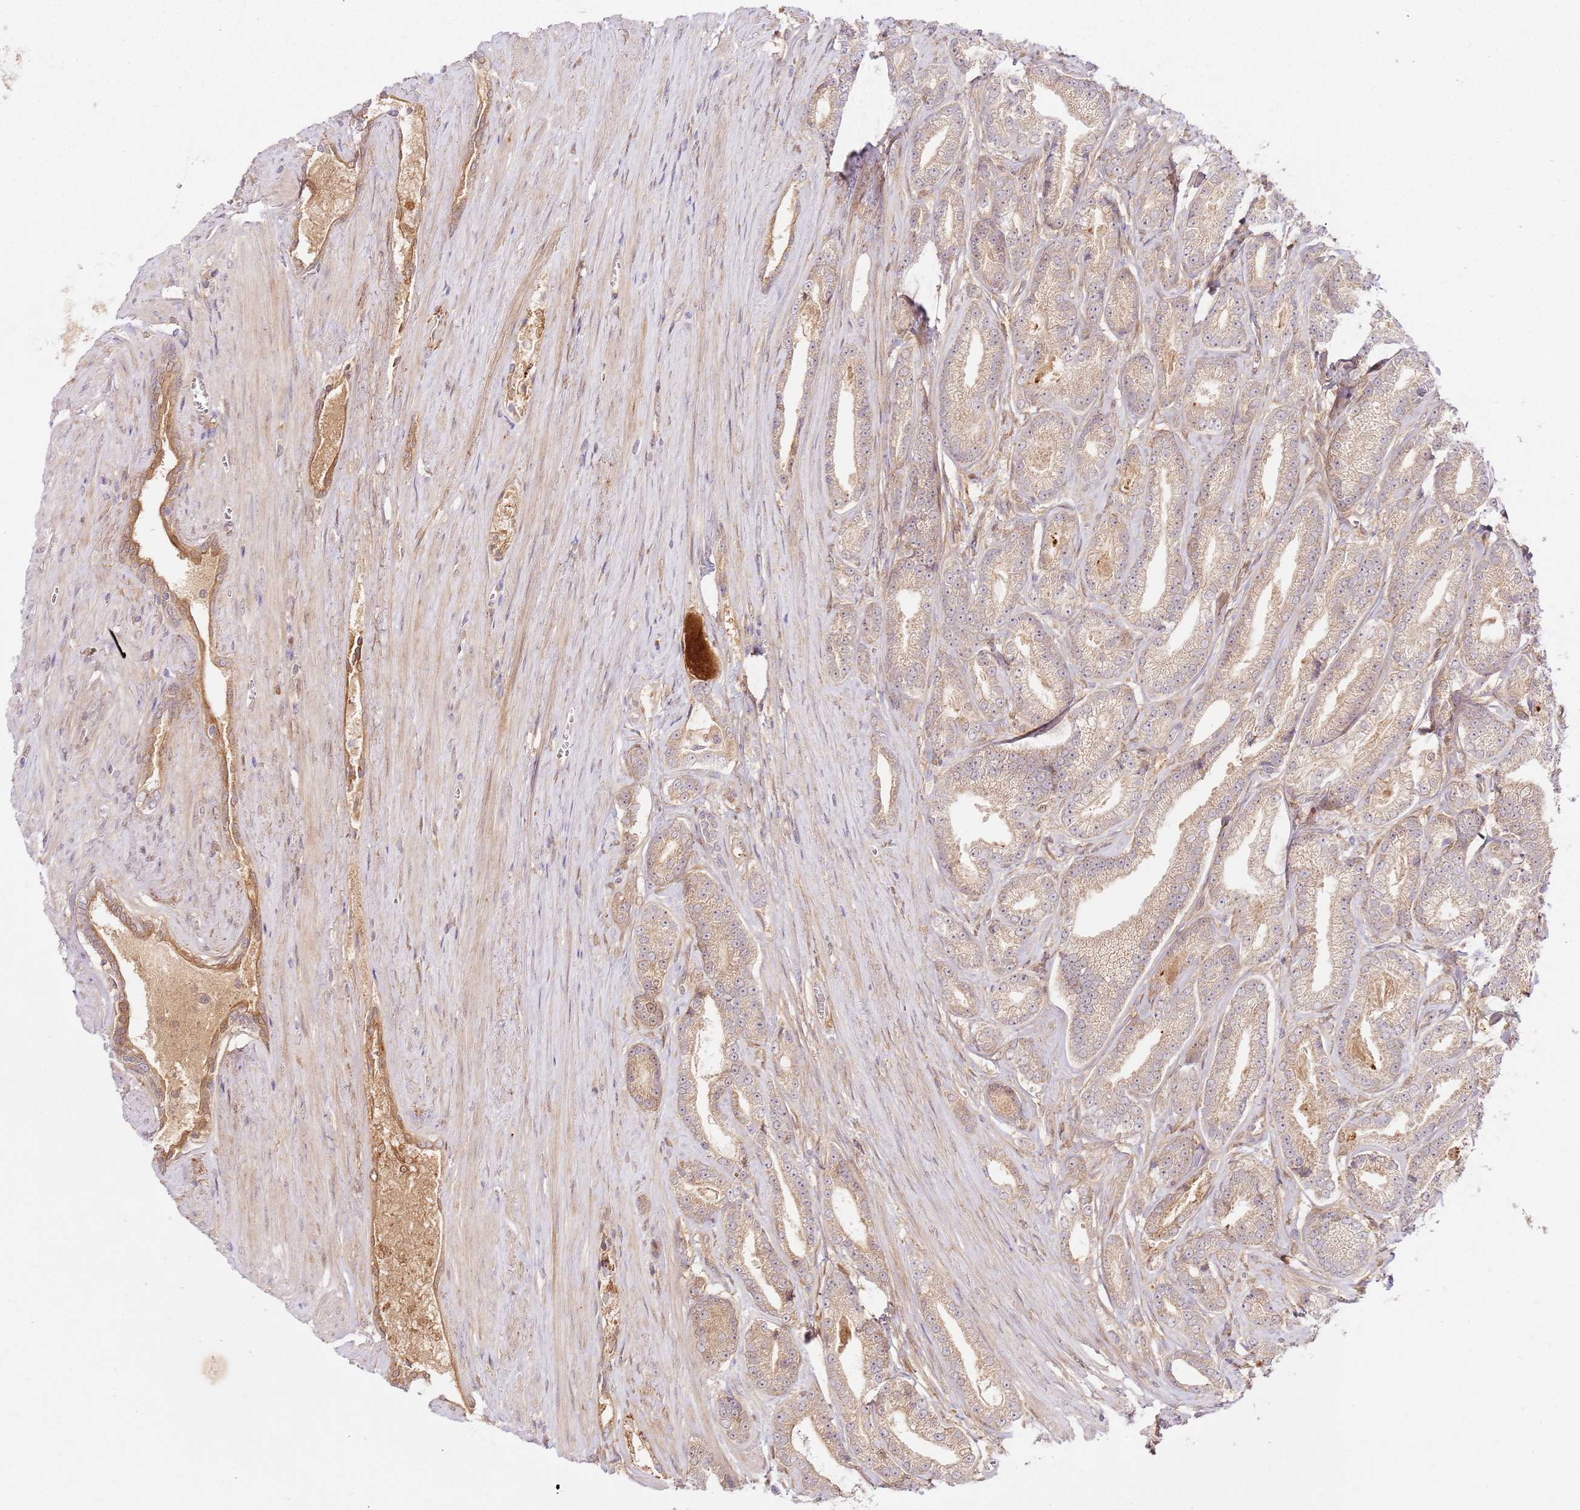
{"staining": {"intensity": "moderate", "quantity": "25%-75%", "location": "cytoplasmic/membranous"}, "tissue": "prostate cancer", "cell_type": "Tumor cells", "image_type": "cancer", "snomed": [{"axis": "morphology", "description": "Adenocarcinoma, NOS"}, {"axis": "topography", "description": "Prostate and seminal vesicle, NOS"}], "caption": "Immunohistochemical staining of prostate cancer demonstrates medium levels of moderate cytoplasmic/membranous positivity in approximately 25%-75% of tumor cells. The staining is performed using DAB (3,3'-diaminobenzidine) brown chromogen to label protein expression. The nuclei are counter-stained blue using hematoxylin.", "gene": "C8G", "patient": {"sex": "male", "age": 76}}